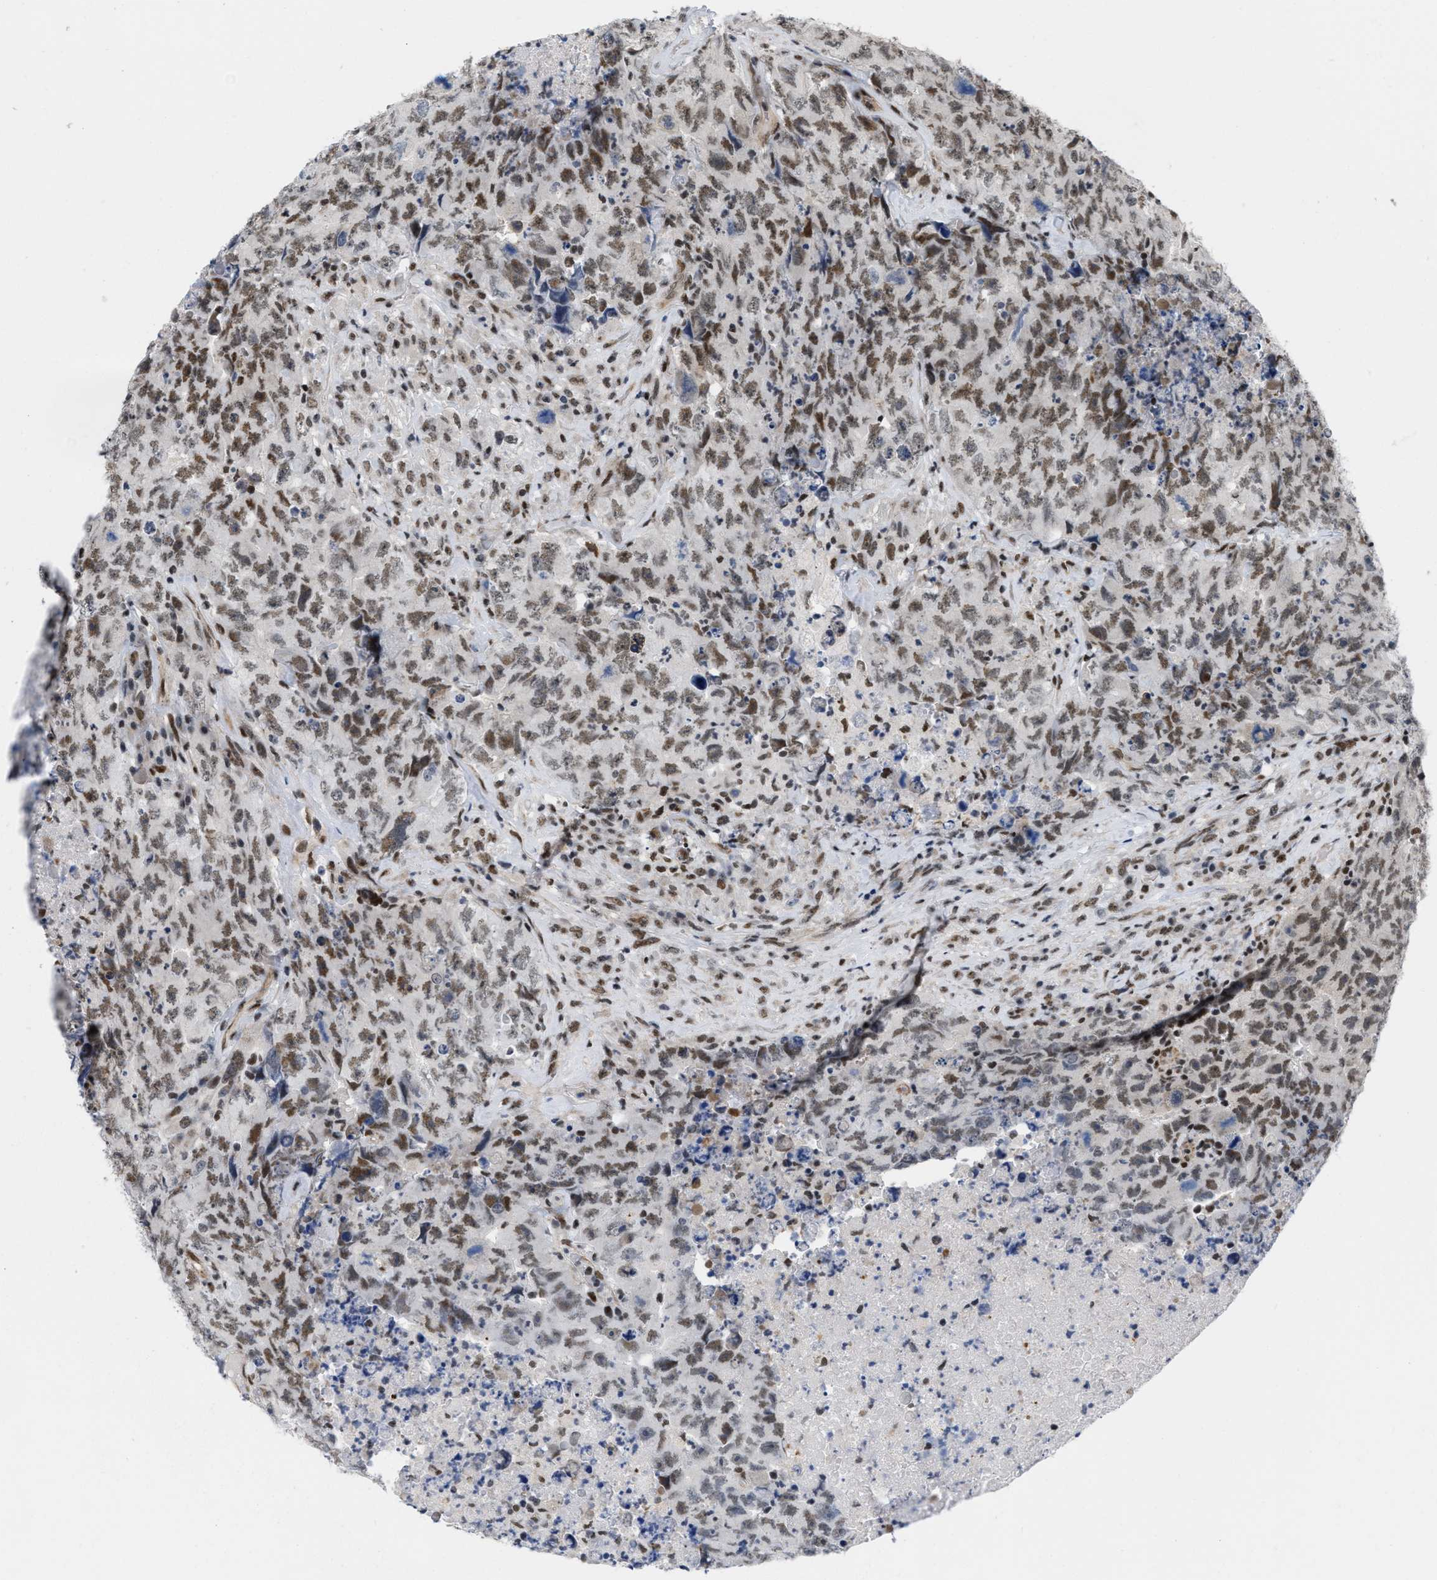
{"staining": {"intensity": "moderate", "quantity": ">75%", "location": "nuclear"}, "tissue": "testis cancer", "cell_type": "Tumor cells", "image_type": "cancer", "snomed": [{"axis": "morphology", "description": "Carcinoma, Embryonal, NOS"}, {"axis": "topography", "description": "Testis"}], "caption": "About >75% of tumor cells in human testis embryonal carcinoma show moderate nuclear protein expression as visualized by brown immunohistochemical staining.", "gene": "MIER1", "patient": {"sex": "male", "age": 32}}